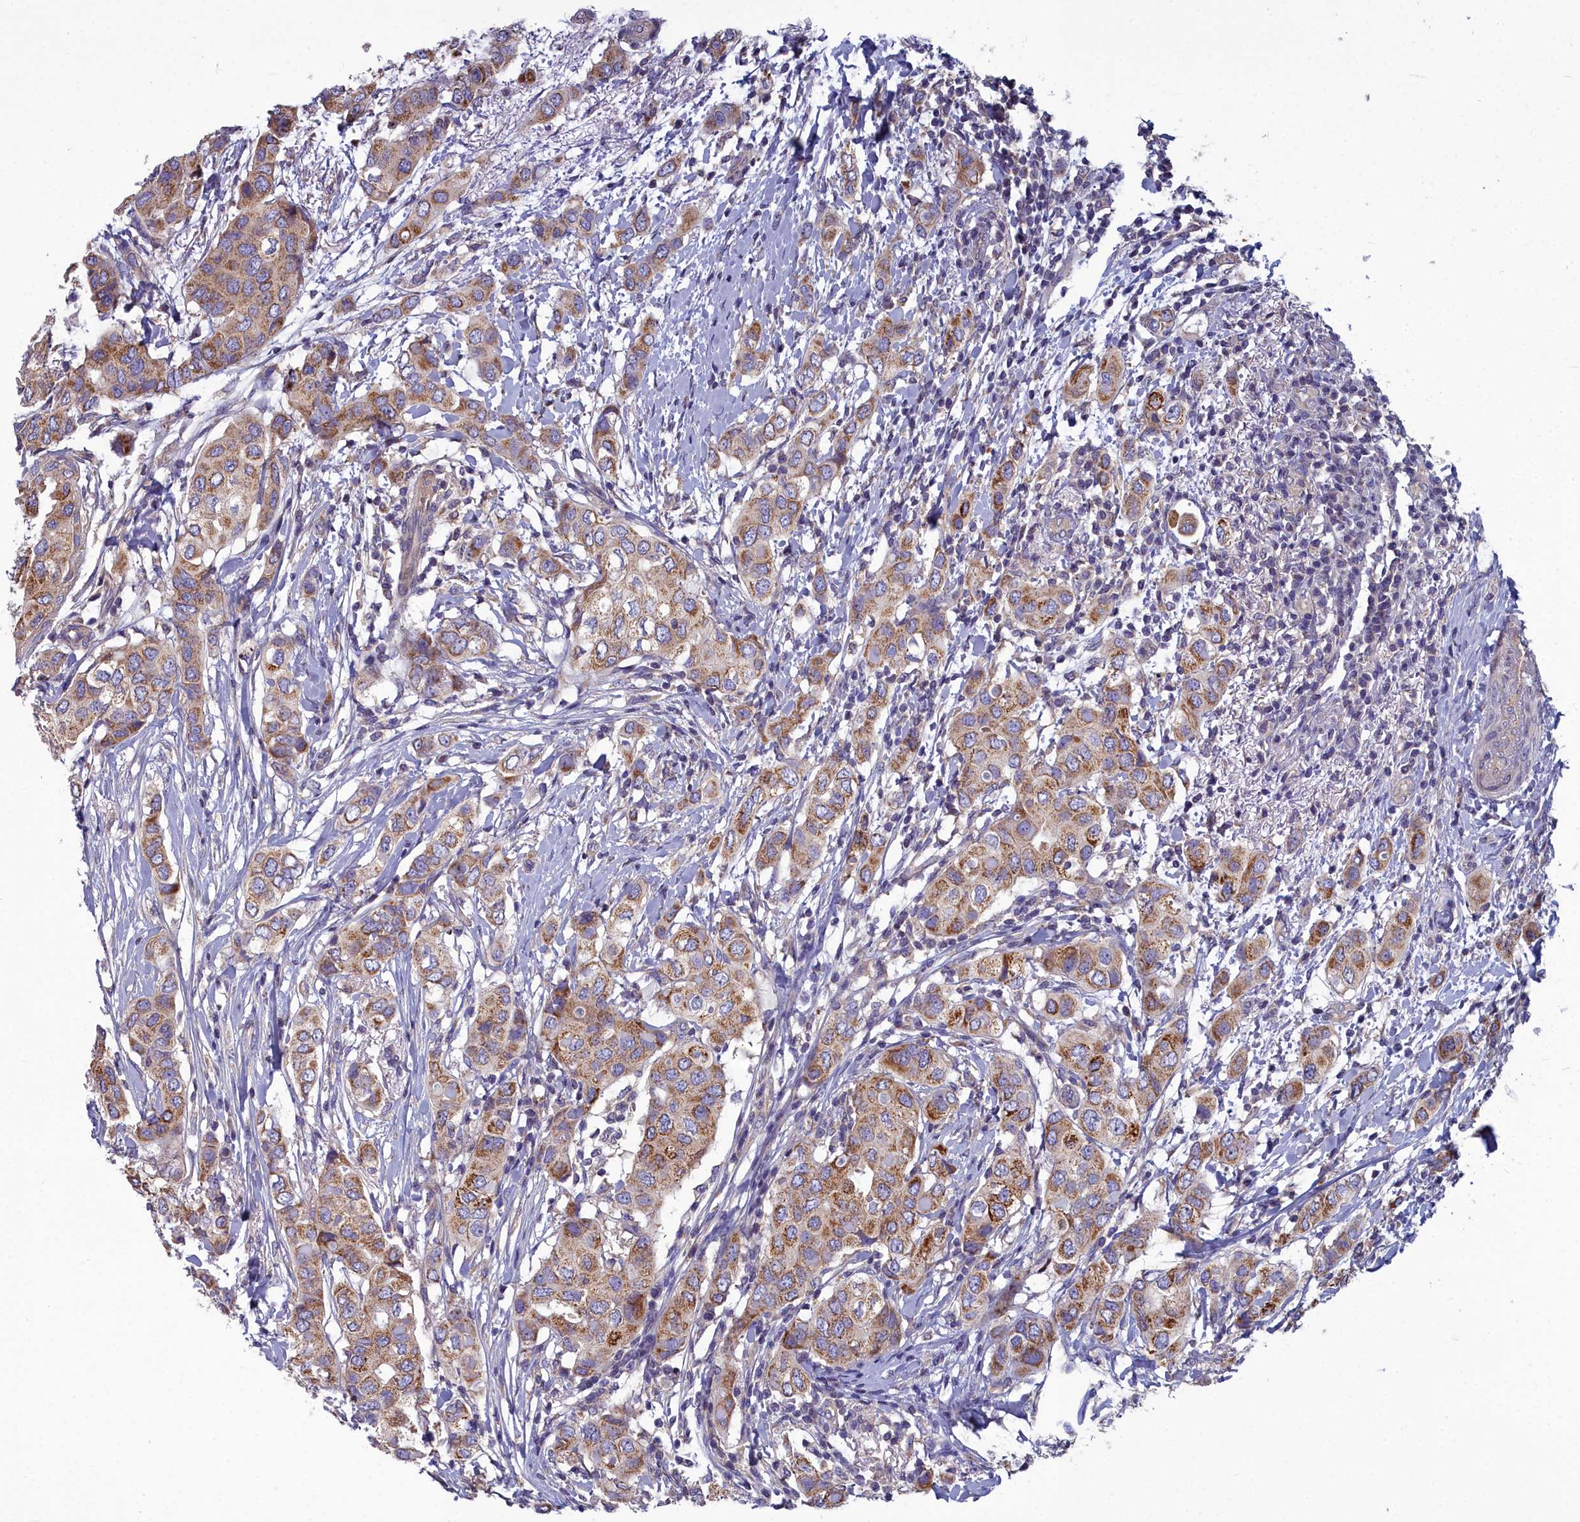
{"staining": {"intensity": "moderate", "quantity": ">75%", "location": "cytoplasmic/membranous"}, "tissue": "breast cancer", "cell_type": "Tumor cells", "image_type": "cancer", "snomed": [{"axis": "morphology", "description": "Lobular carcinoma"}, {"axis": "topography", "description": "Breast"}], "caption": "Human breast lobular carcinoma stained with a protein marker demonstrates moderate staining in tumor cells.", "gene": "COX20", "patient": {"sex": "female", "age": 51}}